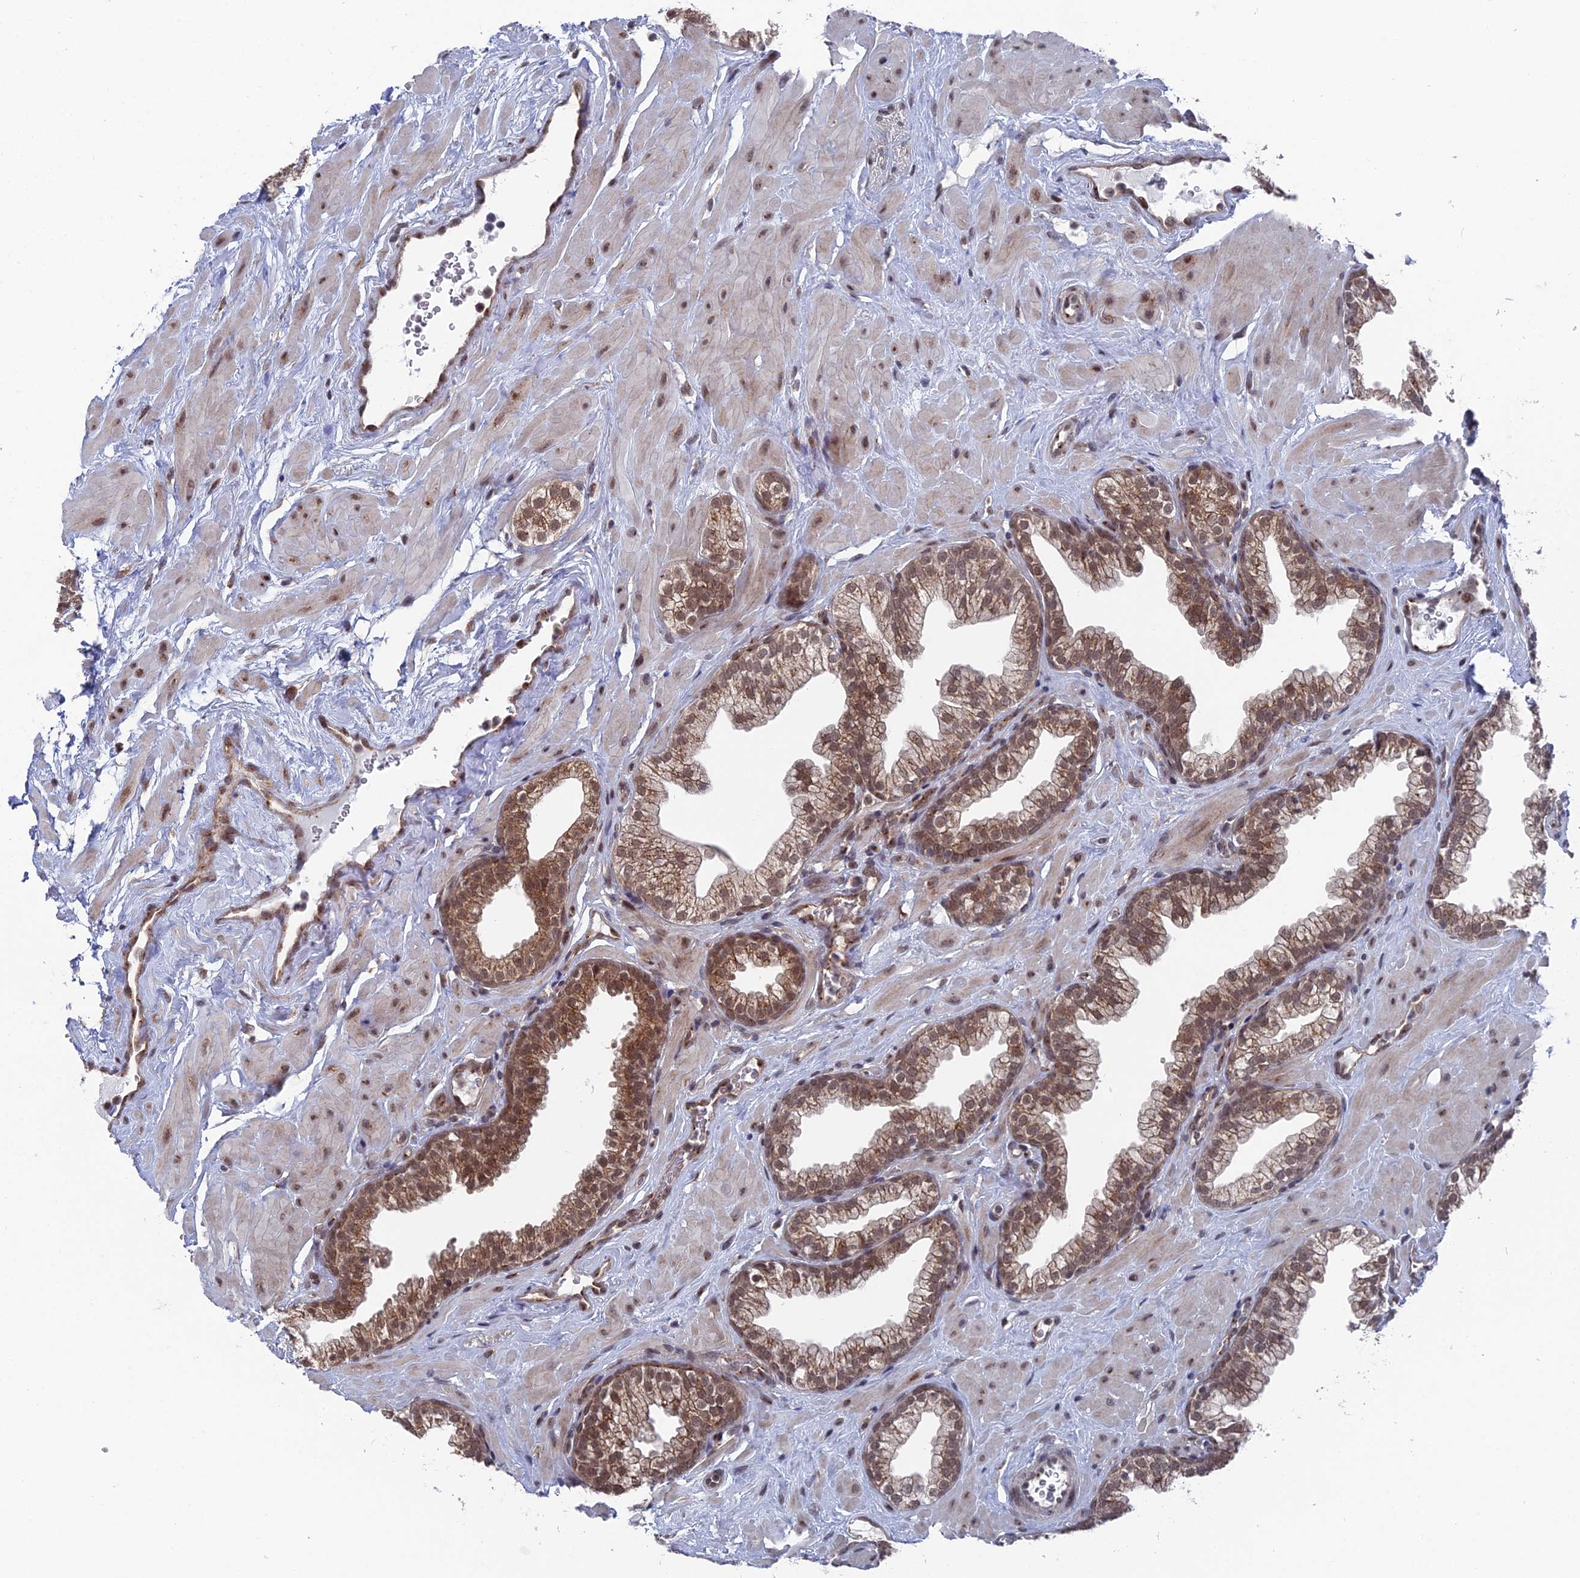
{"staining": {"intensity": "moderate", "quantity": "25%-75%", "location": "cytoplasmic/membranous,nuclear"}, "tissue": "prostate", "cell_type": "Glandular cells", "image_type": "normal", "snomed": [{"axis": "morphology", "description": "Normal tissue, NOS"}, {"axis": "morphology", "description": "Urothelial carcinoma, Low grade"}, {"axis": "topography", "description": "Urinary bladder"}, {"axis": "topography", "description": "Prostate"}], "caption": "Brown immunohistochemical staining in normal human prostate reveals moderate cytoplasmic/membranous,nuclear expression in about 25%-75% of glandular cells.", "gene": "FHIP2A", "patient": {"sex": "male", "age": 60}}